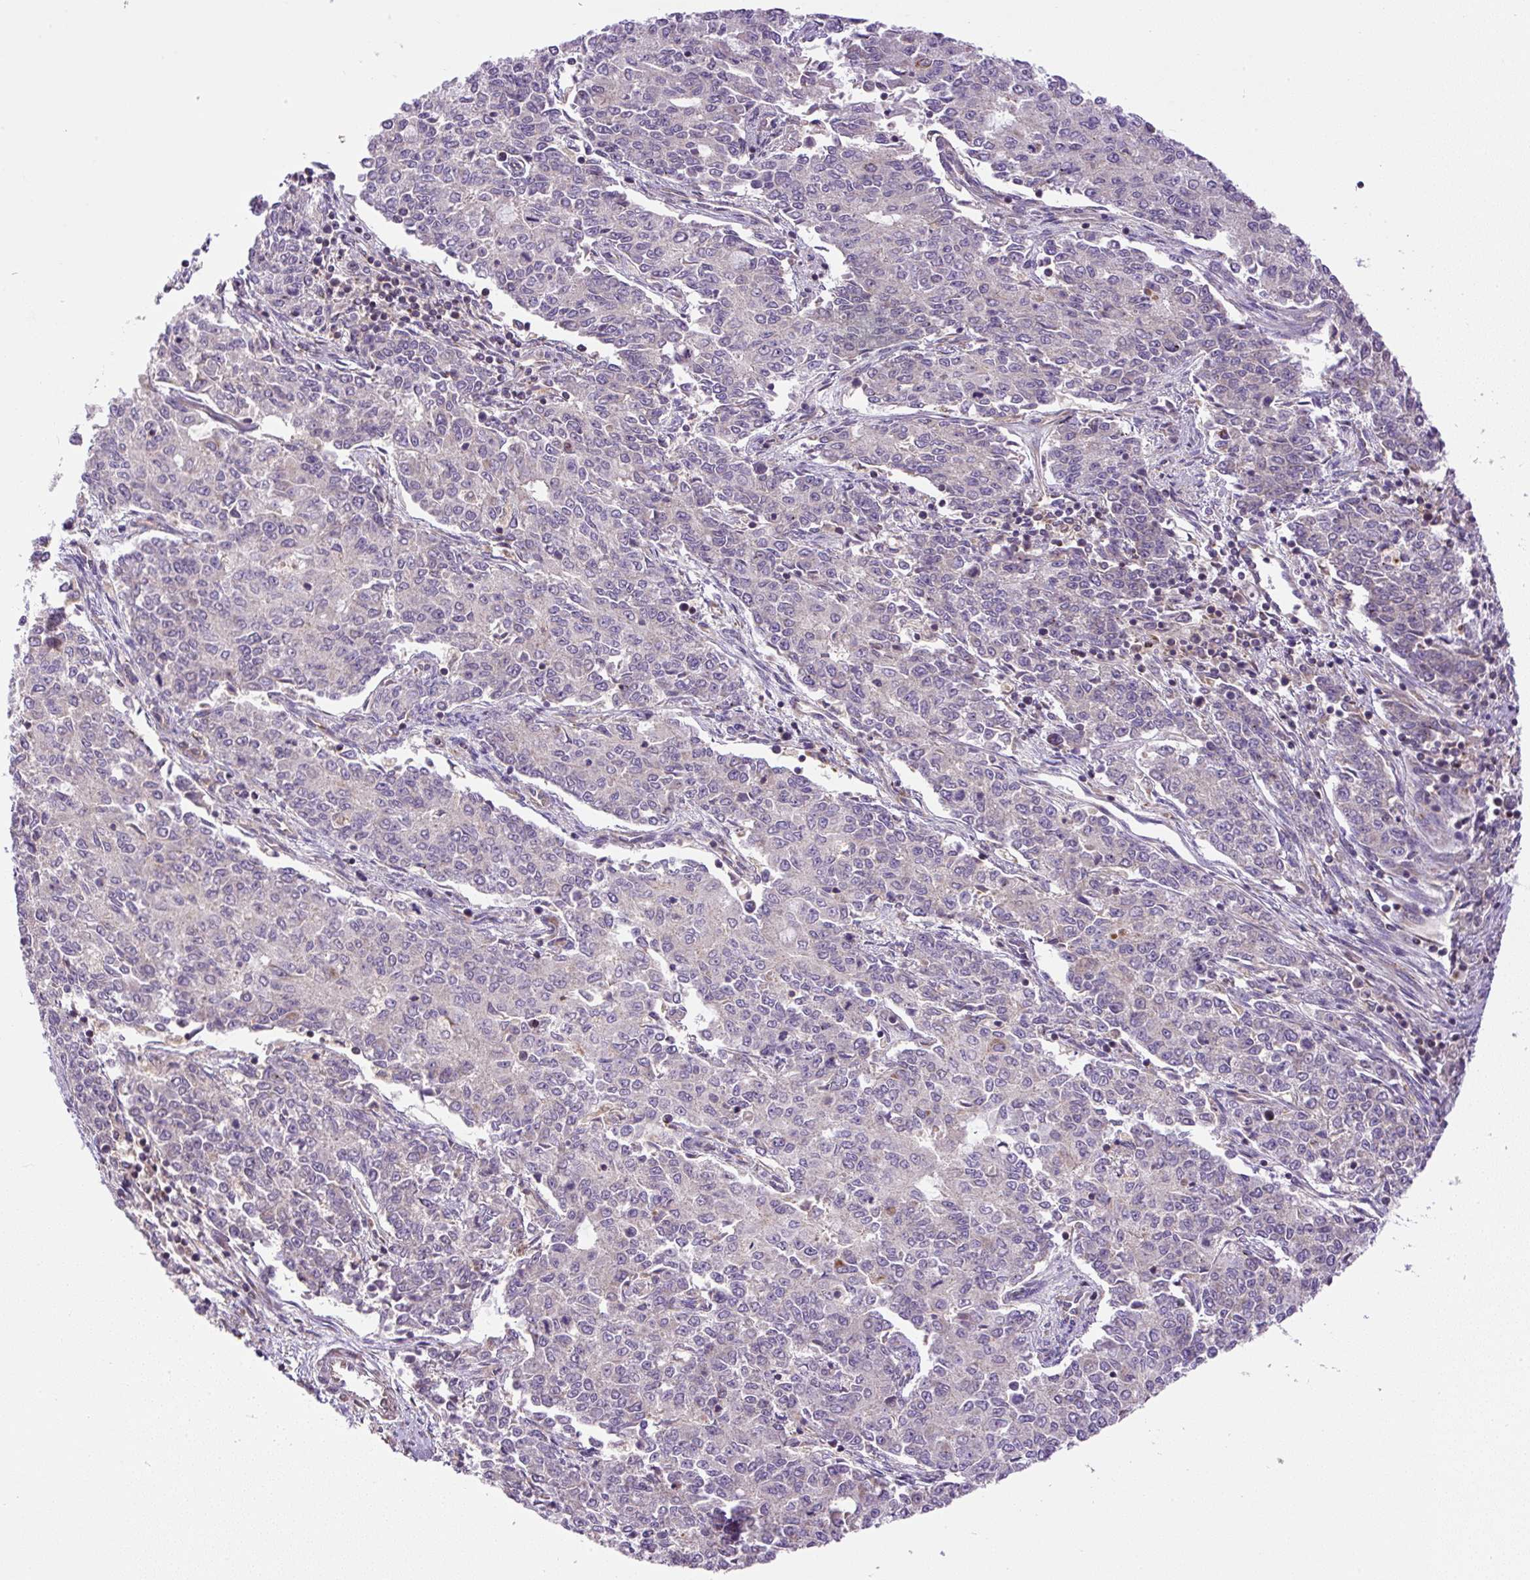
{"staining": {"intensity": "negative", "quantity": "none", "location": "none"}, "tissue": "endometrial cancer", "cell_type": "Tumor cells", "image_type": "cancer", "snomed": [{"axis": "morphology", "description": "Adenocarcinoma, NOS"}, {"axis": "topography", "description": "Endometrium"}], "caption": "A high-resolution micrograph shows IHC staining of adenocarcinoma (endometrial), which displays no significant staining in tumor cells.", "gene": "ZNF547", "patient": {"sex": "female", "age": 50}}